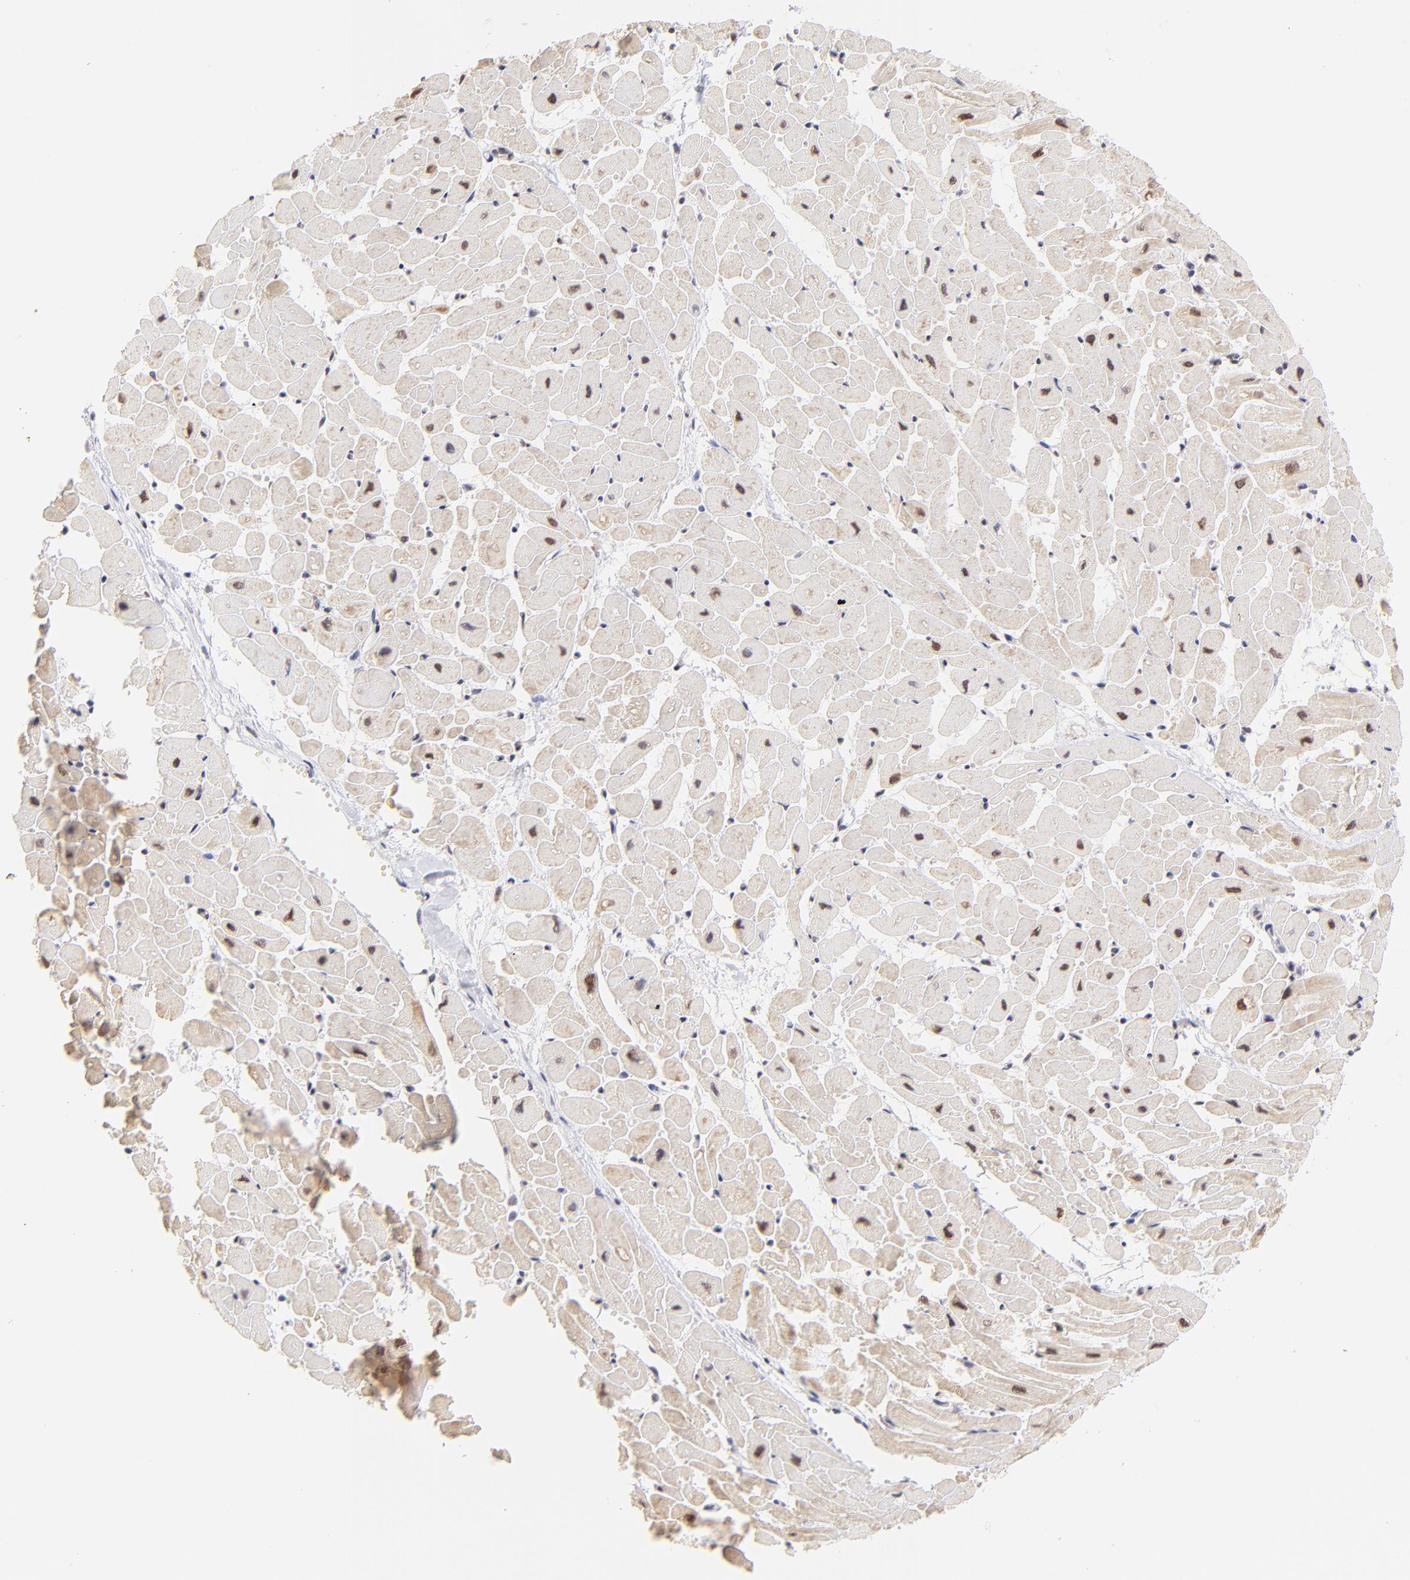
{"staining": {"intensity": "weak", "quantity": "25%-75%", "location": "nuclear"}, "tissue": "heart muscle", "cell_type": "Cardiomyocytes", "image_type": "normal", "snomed": [{"axis": "morphology", "description": "Normal tissue, NOS"}, {"axis": "topography", "description": "Heart"}], "caption": "Brown immunohistochemical staining in benign heart muscle displays weak nuclear staining in approximately 25%-75% of cardiomyocytes.", "gene": "ZNF670", "patient": {"sex": "female", "age": 19}}